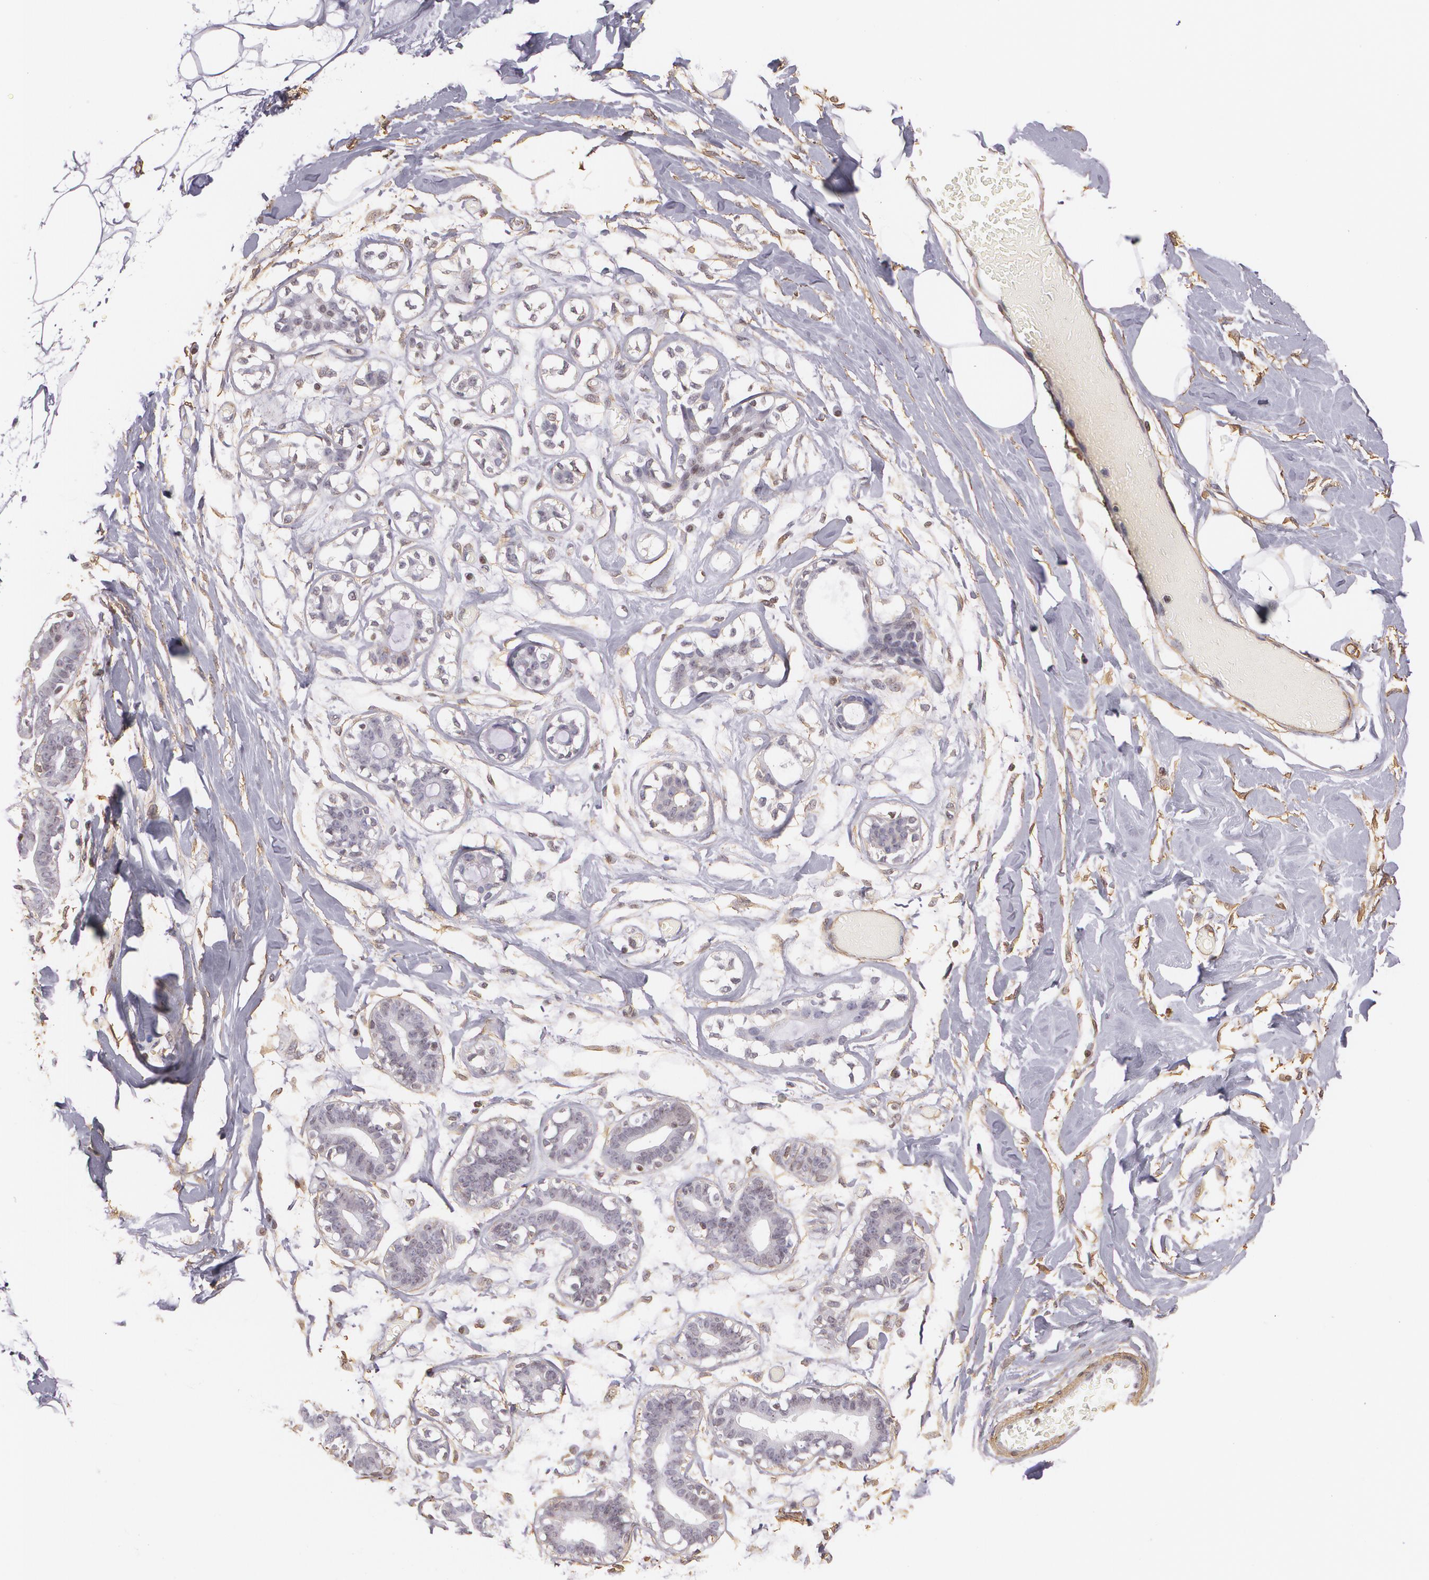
{"staining": {"intensity": "negative", "quantity": "none", "location": "none"}, "tissue": "breast", "cell_type": "Adipocytes", "image_type": "normal", "snomed": [{"axis": "morphology", "description": "Normal tissue, NOS"}, {"axis": "morphology", "description": "Fibrosis, NOS"}, {"axis": "topography", "description": "Breast"}], "caption": "High magnification brightfield microscopy of normal breast stained with DAB (brown) and counterstained with hematoxylin (blue): adipocytes show no significant positivity.", "gene": "VAMP1", "patient": {"sex": "female", "age": 39}}